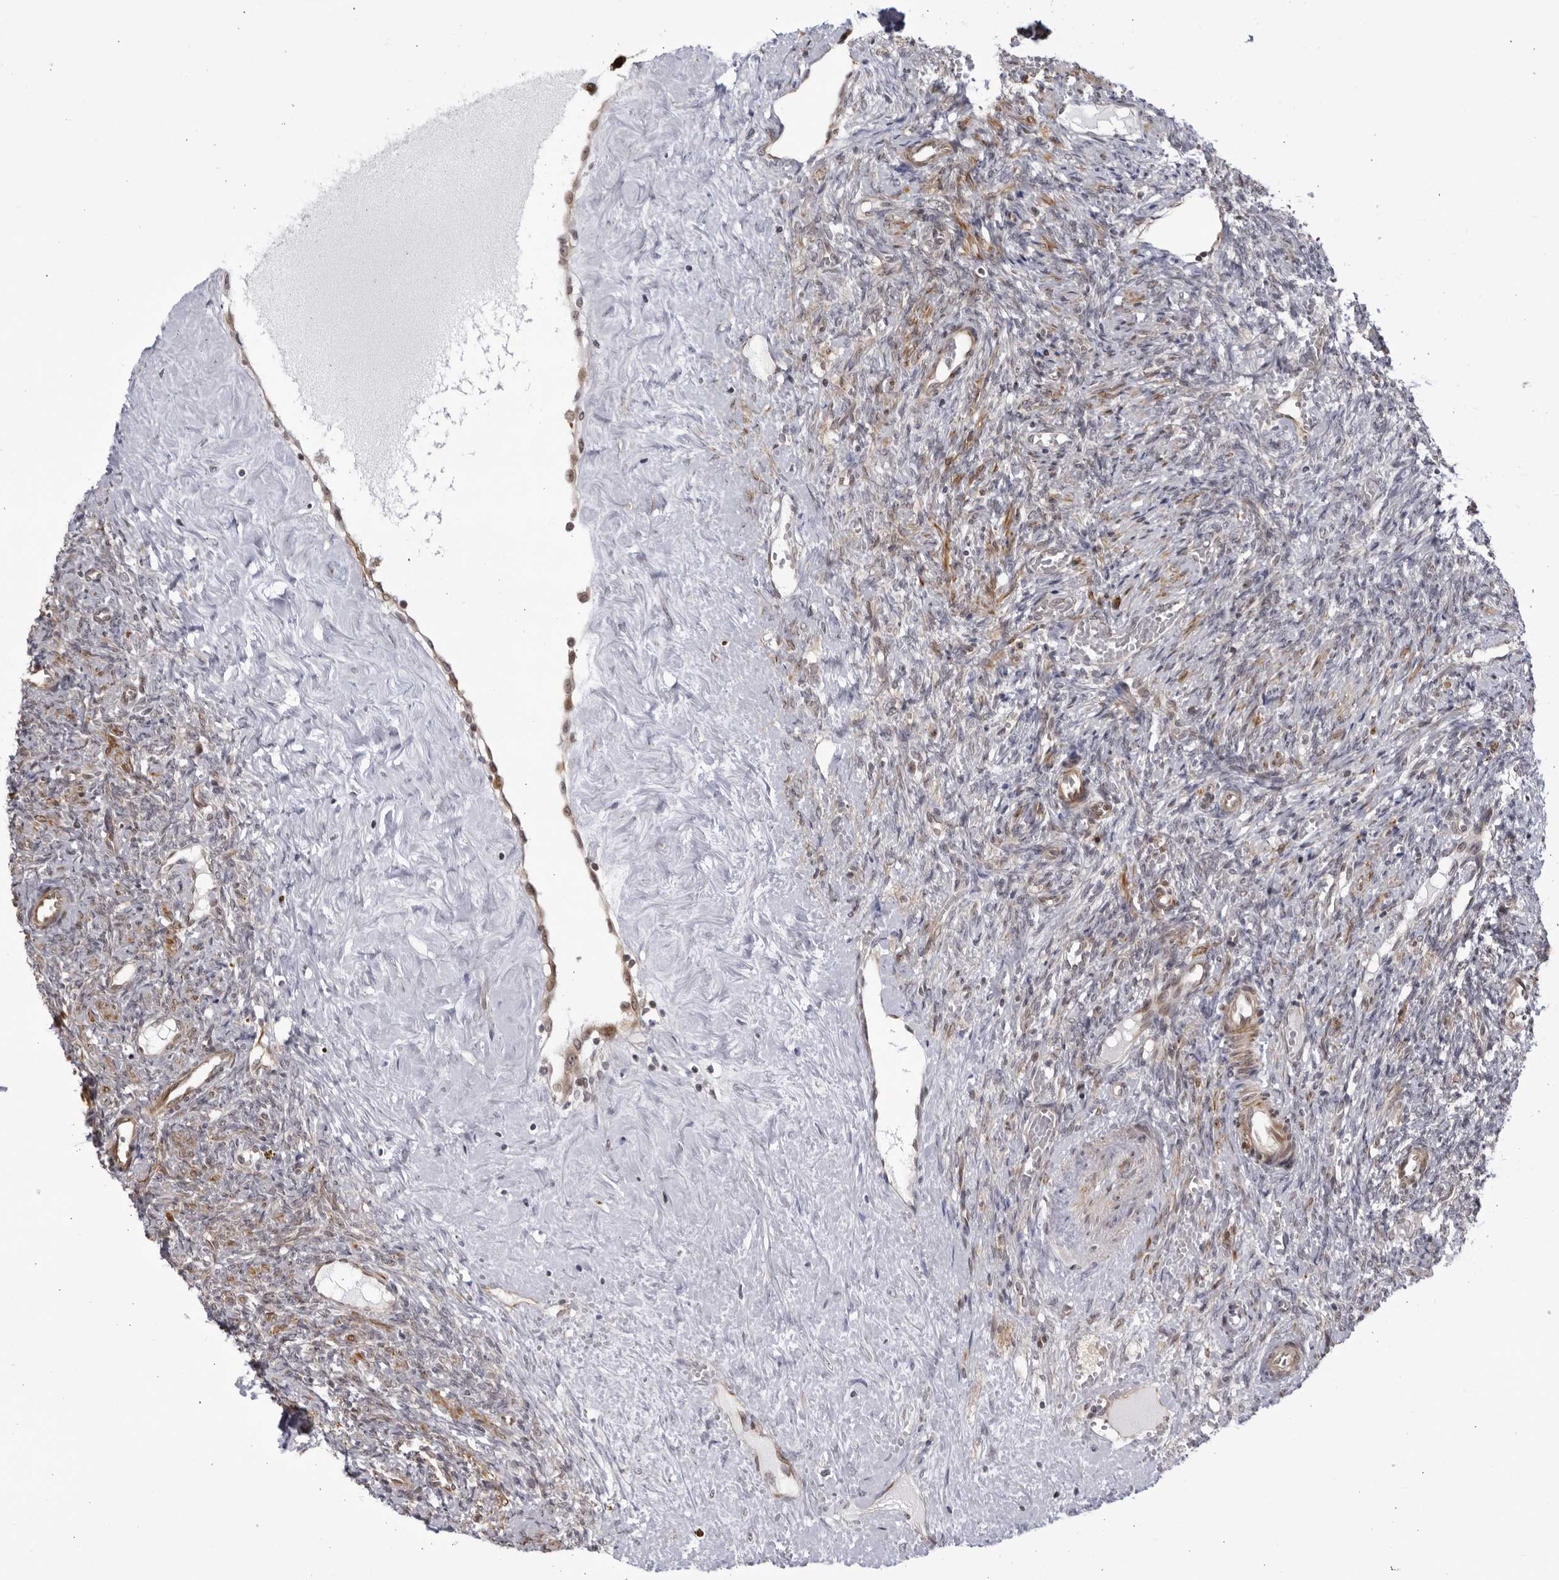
{"staining": {"intensity": "moderate", "quantity": "<25%", "location": "cytoplasmic/membranous"}, "tissue": "ovary", "cell_type": "Ovarian stroma cells", "image_type": "normal", "snomed": [{"axis": "morphology", "description": "Normal tissue, NOS"}, {"axis": "topography", "description": "Ovary"}], "caption": "Approximately <25% of ovarian stroma cells in normal ovary reveal moderate cytoplasmic/membranous protein expression as visualized by brown immunohistochemical staining.", "gene": "CNBD1", "patient": {"sex": "female", "age": 41}}